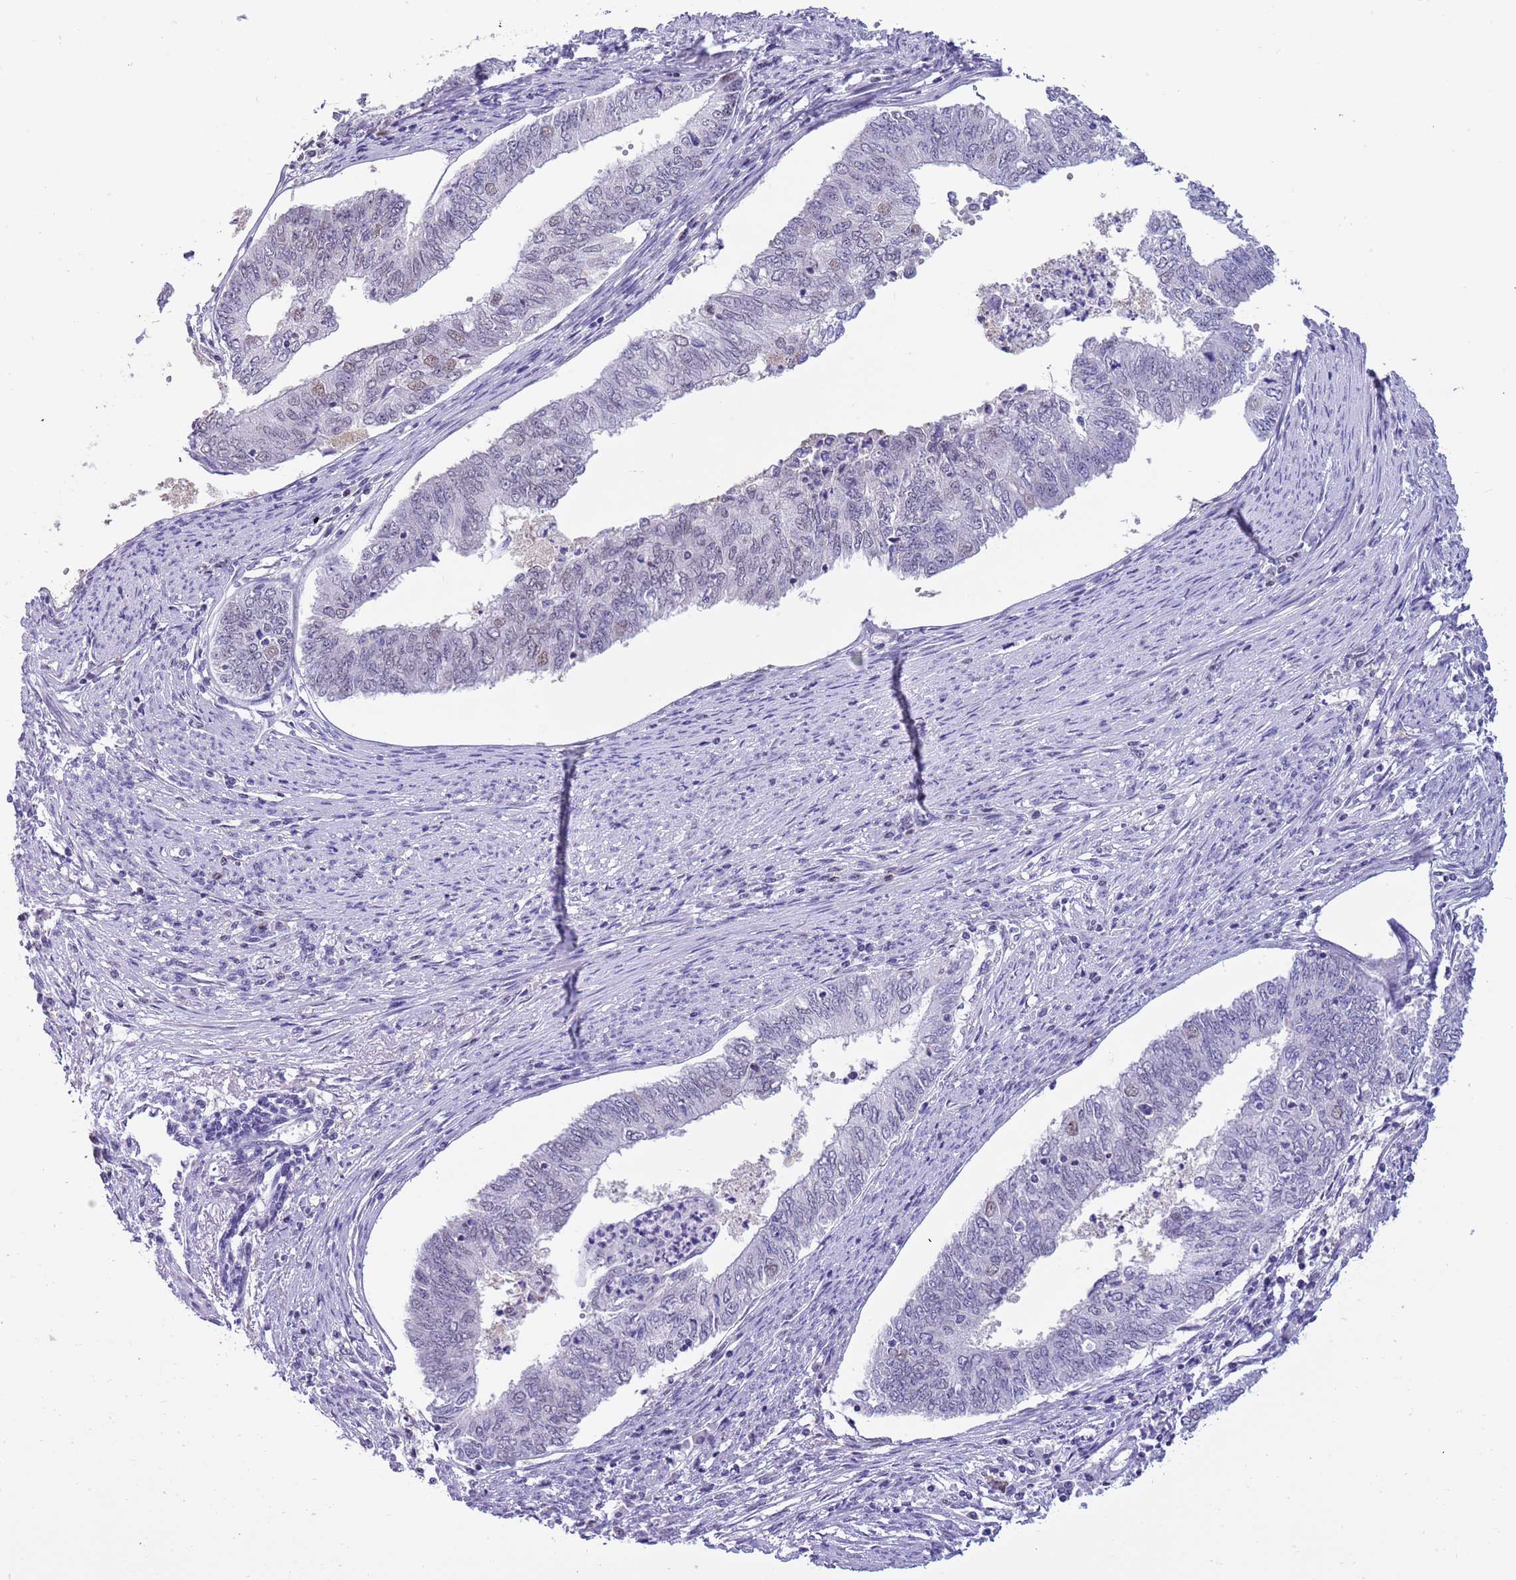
{"staining": {"intensity": "negative", "quantity": "none", "location": "none"}, "tissue": "endometrial cancer", "cell_type": "Tumor cells", "image_type": "cancer", "snomed": [{"axis": "morphology", "description": "Adenocarcinoma, NOS"}, {"axis": "topography", "description": "Endometrium"}], "caption": "This is an immunohistochemistry (IHC) micrograph of human endometrial cancer. There is no positivity in tumor cells.", "gene": "PPP1R17", "patient": {"sex": "female", "age": 68}}